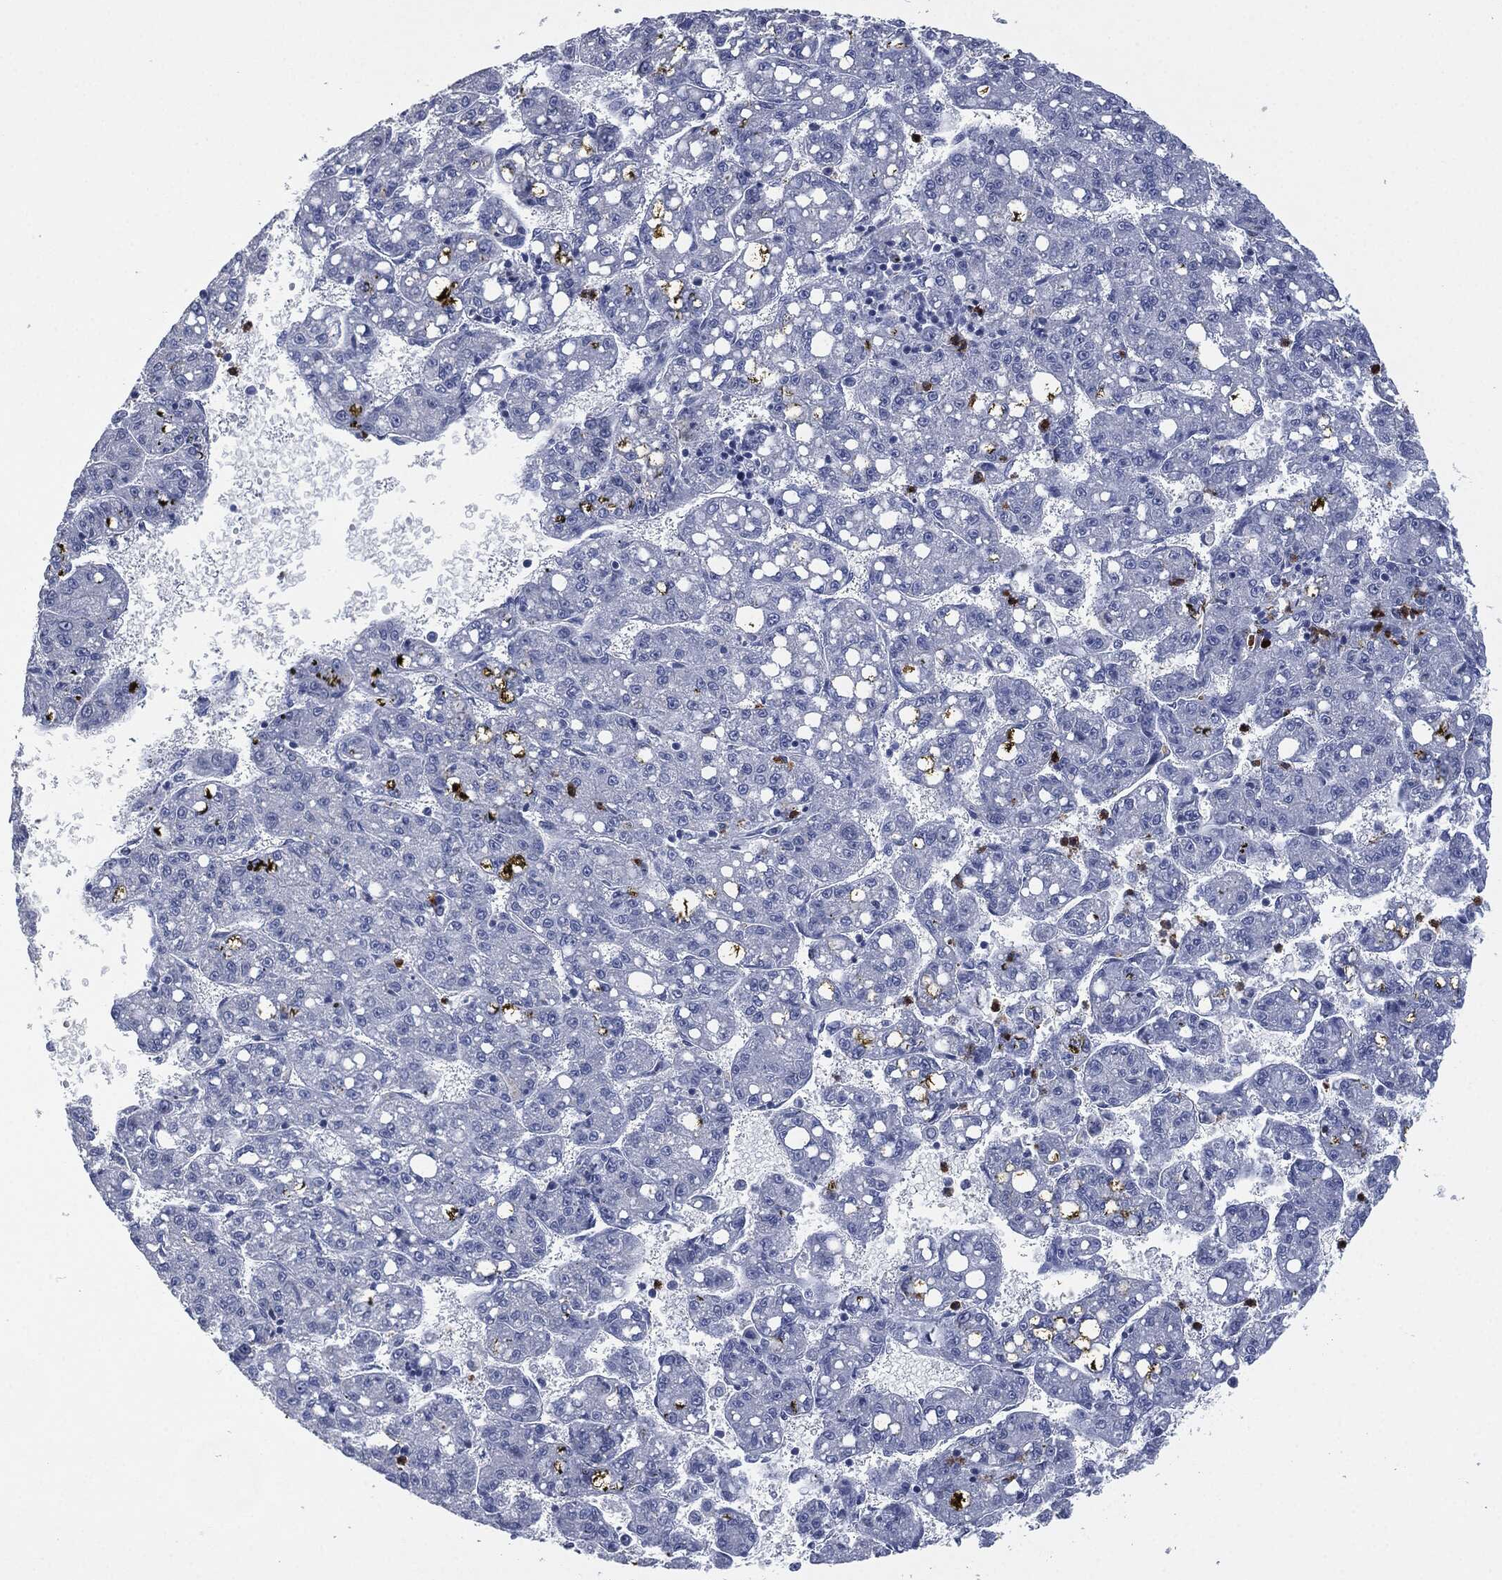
{"staining": {"intensity": "negative", "quantity": "none", "location": "none"}, "tissue": "liver cancer", "cell_type": "Tumor cells", "image_type": "cancer", "snomed": [{"axis": "morphology", "description": "Carcinoma, Hepatocellular, NOS"}, {"axis": "topography", "description": "Liver"}], "caption": "A micrograph of liver cancer (hepatocellular carcinoma) stained for a protein exhibits no brown staining in tumor cells. The staining was performed using DAB (3,3'-diaminobenzidine) to visualize the protein expression in brown, while the nuclei were stained in blue with hematoxylin (Magnification: 20x).", "gene": "CEACAM8", "patient": {"sex": "female", "age": 65}}